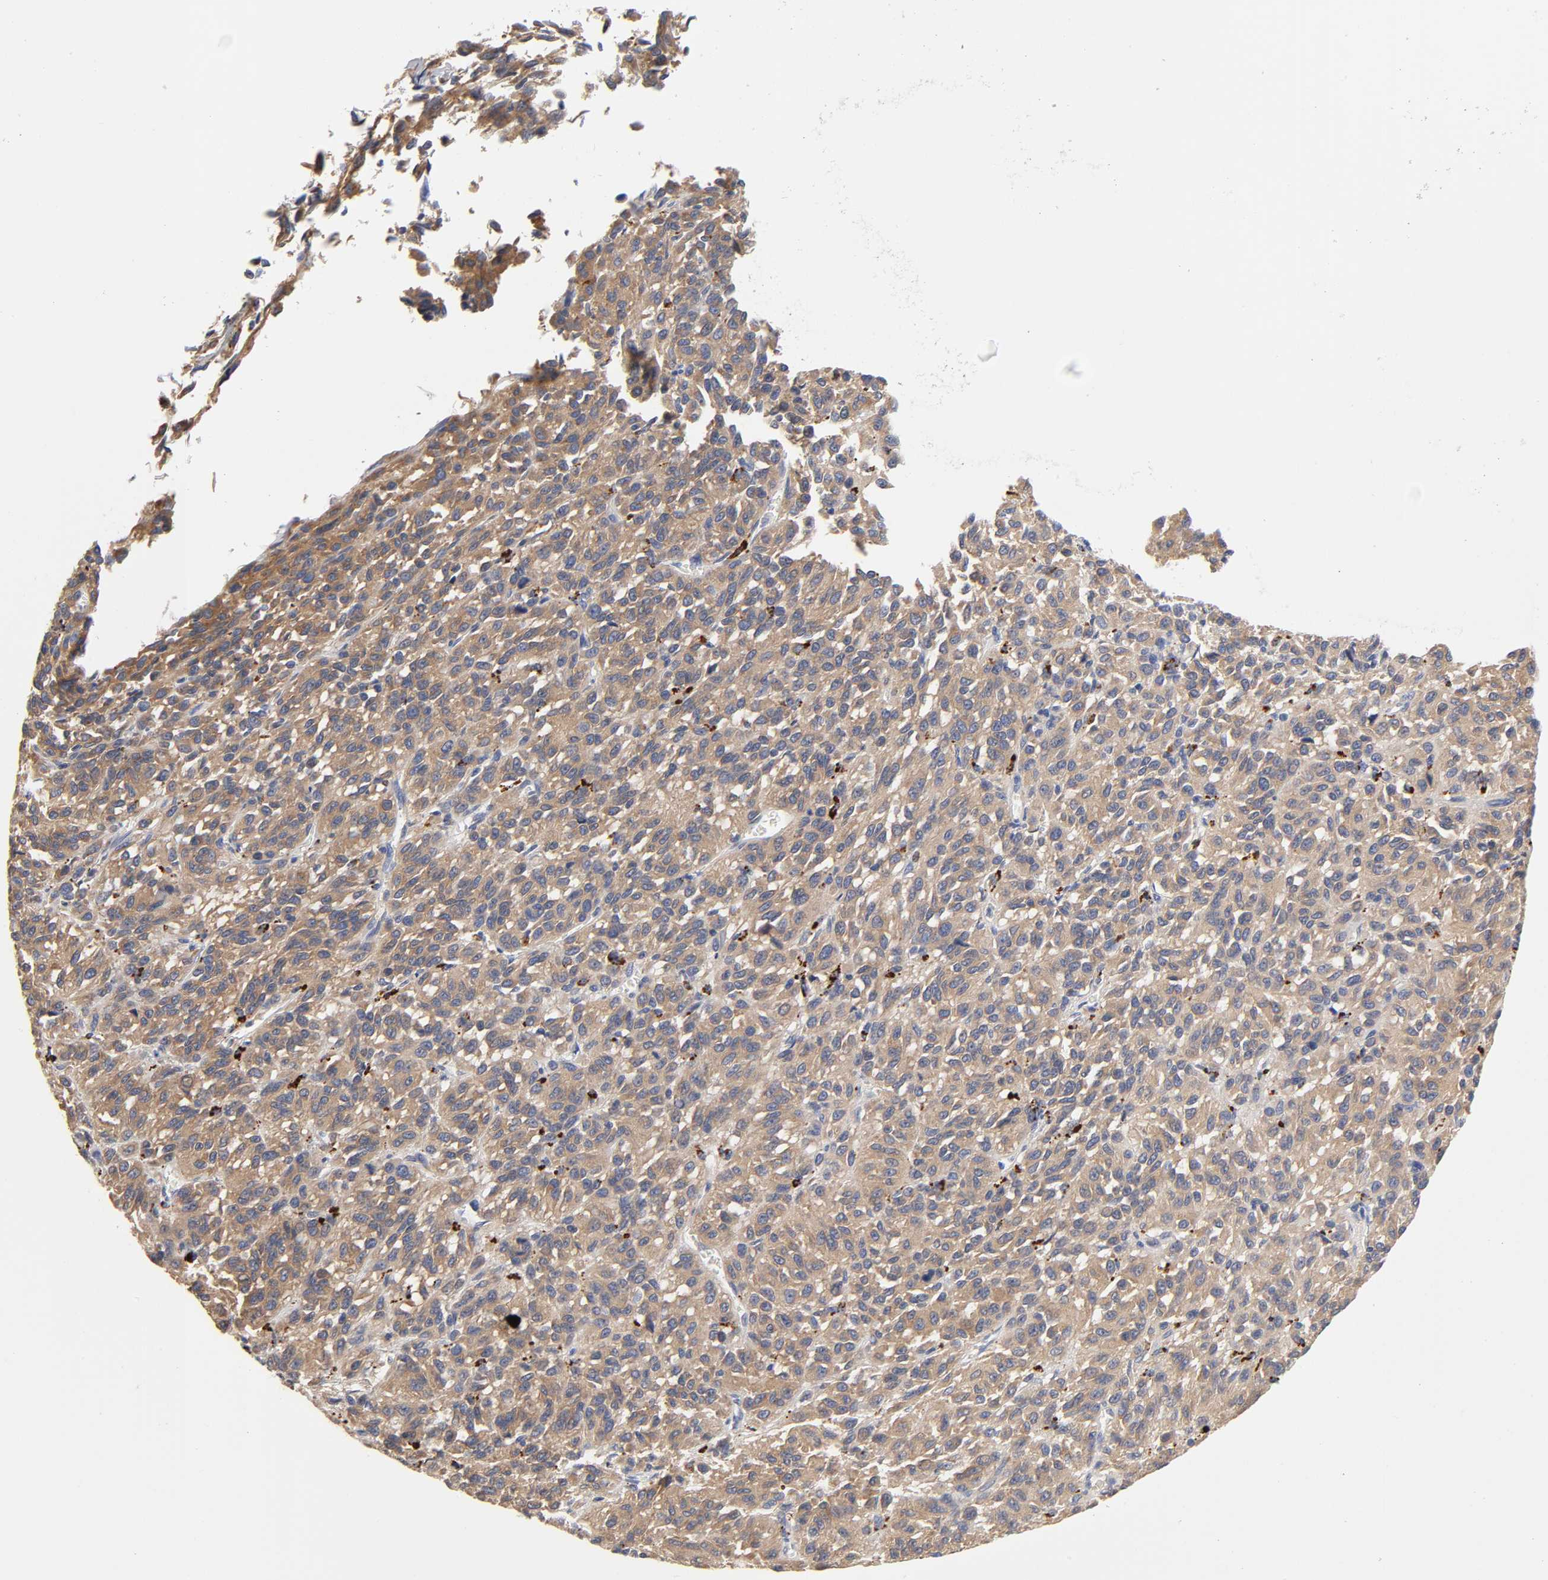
{"staining": {"intensity": "weak", "quantity": ">75%", "location": "cytoplasmic/membranous"}, "tissue": "melanoma", "cell_type": "Tumor cells", "image_type": "cancer", "snomed": [{"axis": "morphology", "description": "Malignant melanoma, Metastatic site"}, {"axis": "topography", "description": "Lung"}], "caption": "Malignant melanoma (metastatic site) stained with a brown dye shows weak cytoplasmic/membranous positive positivity in approximately >75% of tumor cells.", "gene": "C17orf75", "patient": {"sex": "male", "age": 64}}